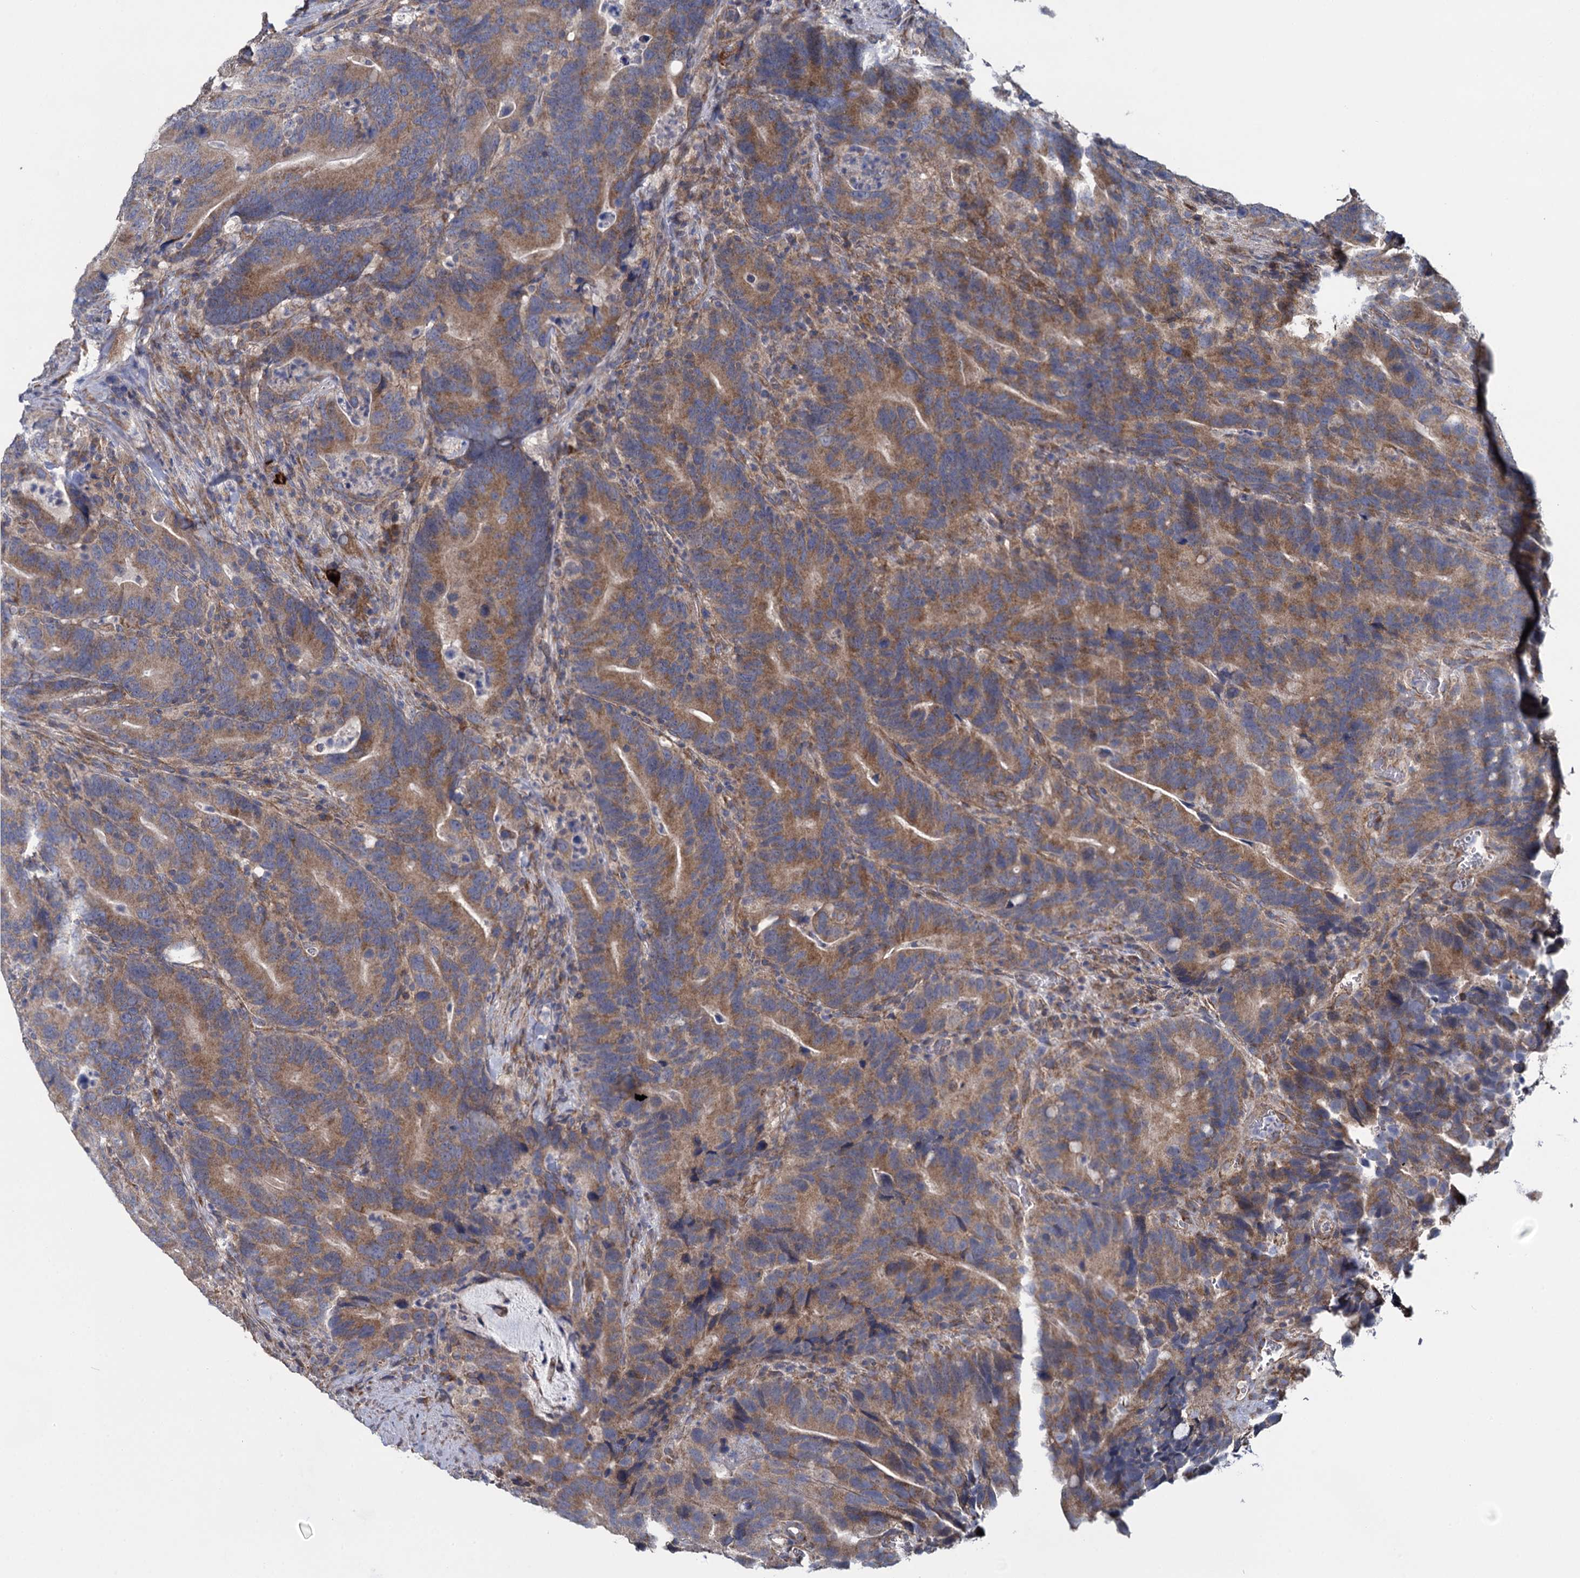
{"staining": {"intensity": "moderate", "quantity": ">75%", "location": "cytoplasmic/membranous"}, "tissue": "colorectal cancer", "cell_type": "Tumor cells", "image_type": "cancer", "snomed": [{"axis": "morphology", "description": "Adenocarcinoma, NOS"}, {"axis": "topography", "description": "Colon"}], "caption": "Adenocarcinoma (colorectal) stained with a protein marker demonstrates moderate staining in tumor cells.", "gene": "GSTM2", "patient": {"sex": "female", "age": 66}}